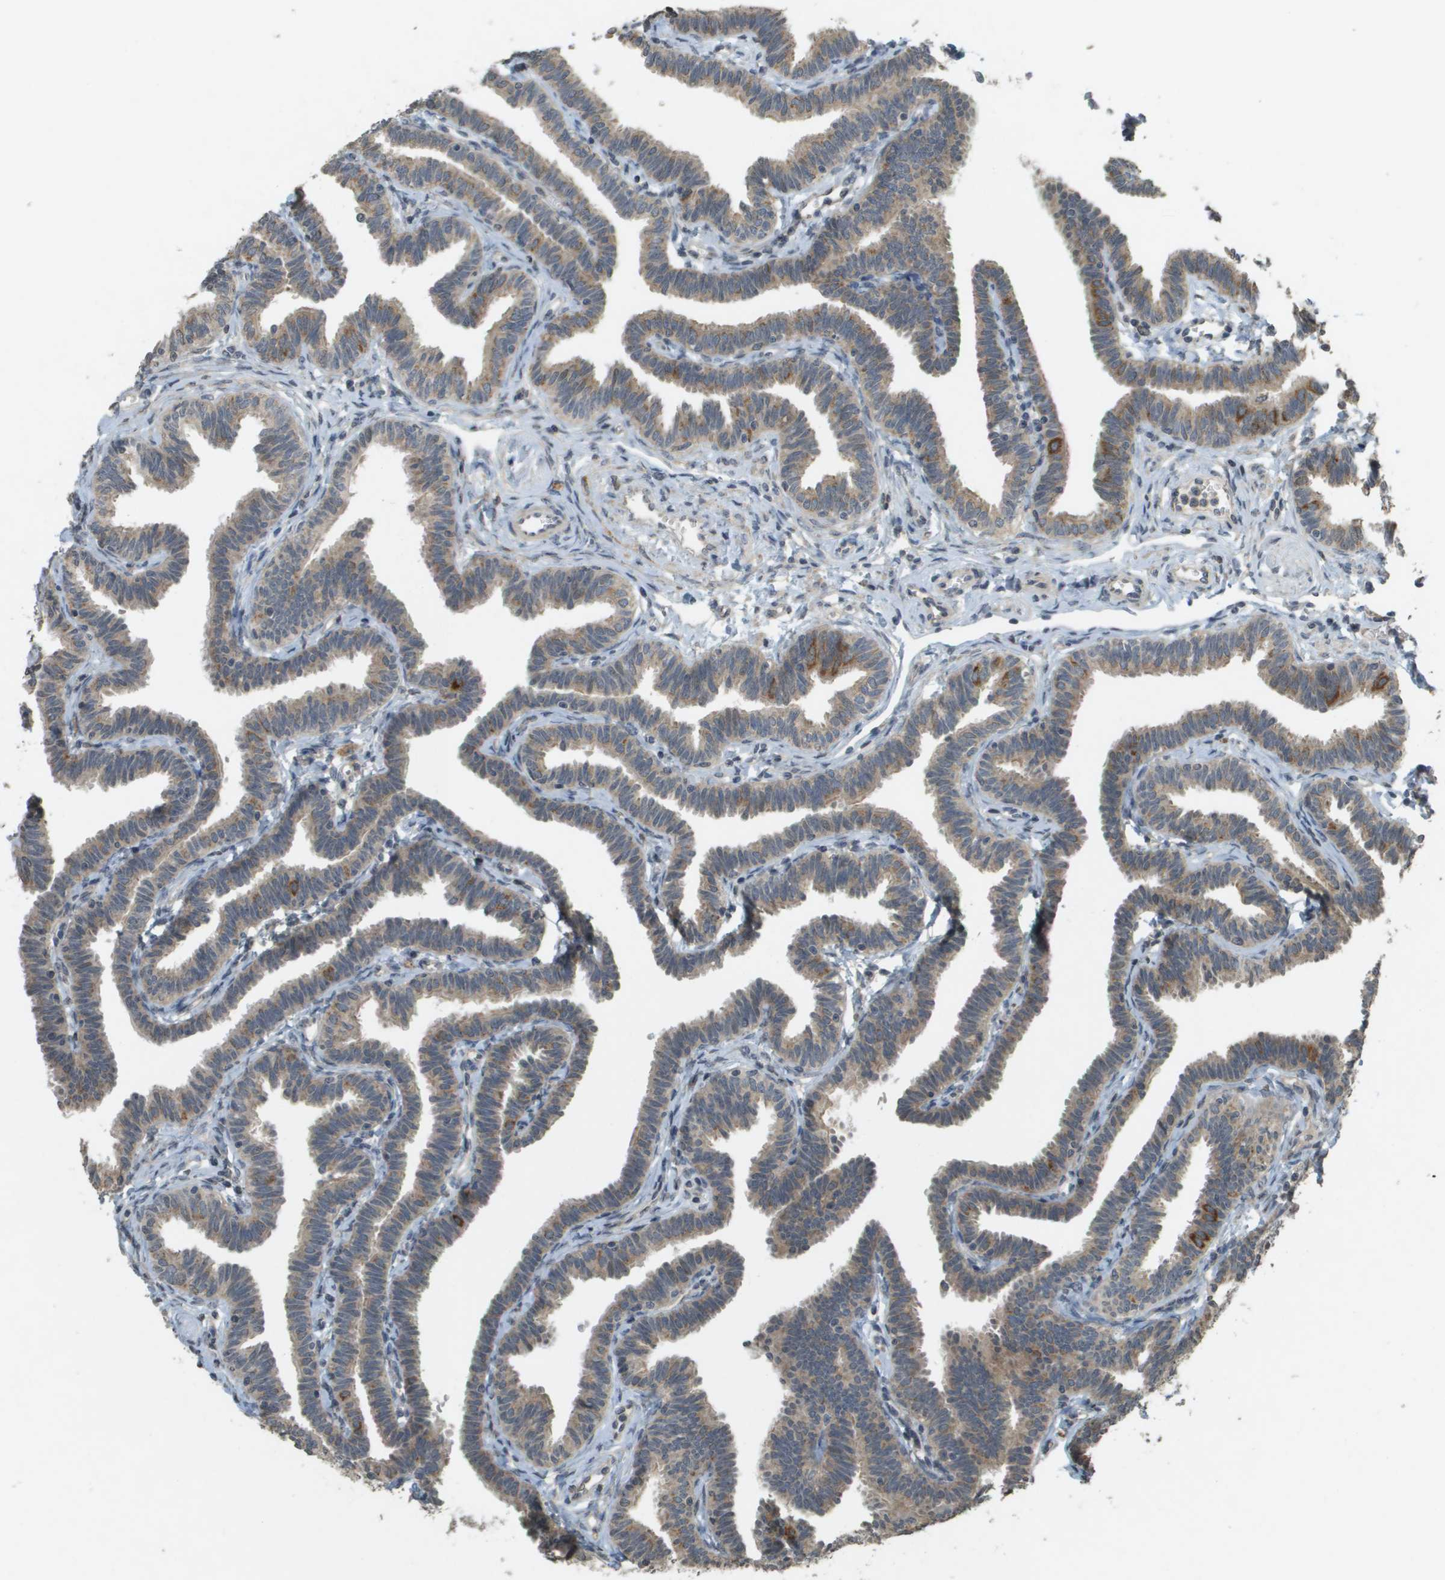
{"staining": {"intensity": "moderate", "quantity": "25%-75%", "location": "cytoplasmic/membranous"}, "tissue": "fallopian tube", "cell_type": "Glandular cells", "image_type": "normal", "snomed": [{"axis": "morphology", "description": "Normal tissue, NOS"}, {"axis": "topography", "description": "Fallopian tube"}, {"axis": "topography", "description": "Ovary"}], "caption": "High-magnification brightfield microscopy of normal fallopian tube stained with DAB (brown) and counterstained with hematoxylin (blue). glandular cells exhibit moderate cytoplasmic/membranous positivity is present in approximately25%-75% of cells.", "gene": "RAB21", "patient": {"sex": "female", "age": 23}}